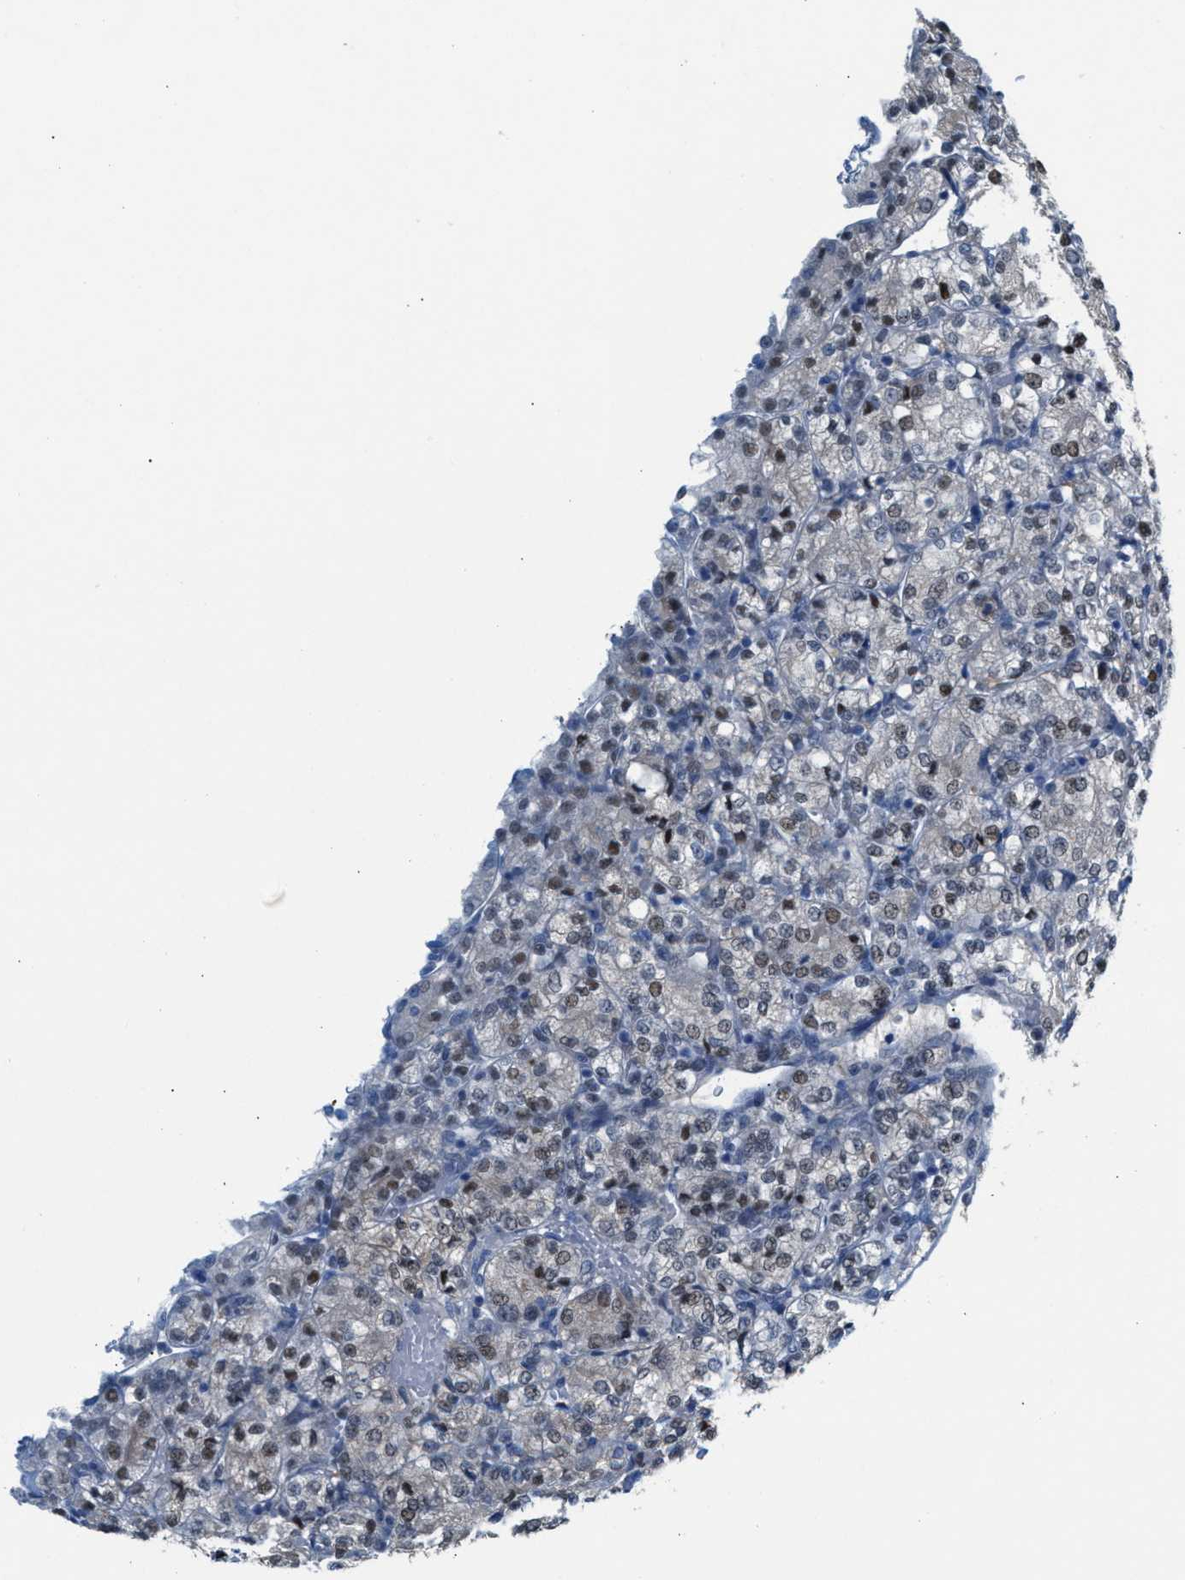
{"staining": {"intensity": "weak", "quantity": "25%-75%", "location": "nuclear"}, "tissue": "renal cancer", "cell_type": "Tumor cells", "image_type": "cancer", "snomed": [{"axis": "morphology", "description": "Adenocarcinoma, NOS"}, {"axis": "topography", "description": "Kidney"}], "caption": "Weak nuclear expression is appreciated in about 25%-75% of tumor cells in adenocarcinoma (renal).", "gene": "PPM1D", "patient": {"sex": "male", "age": 77}}